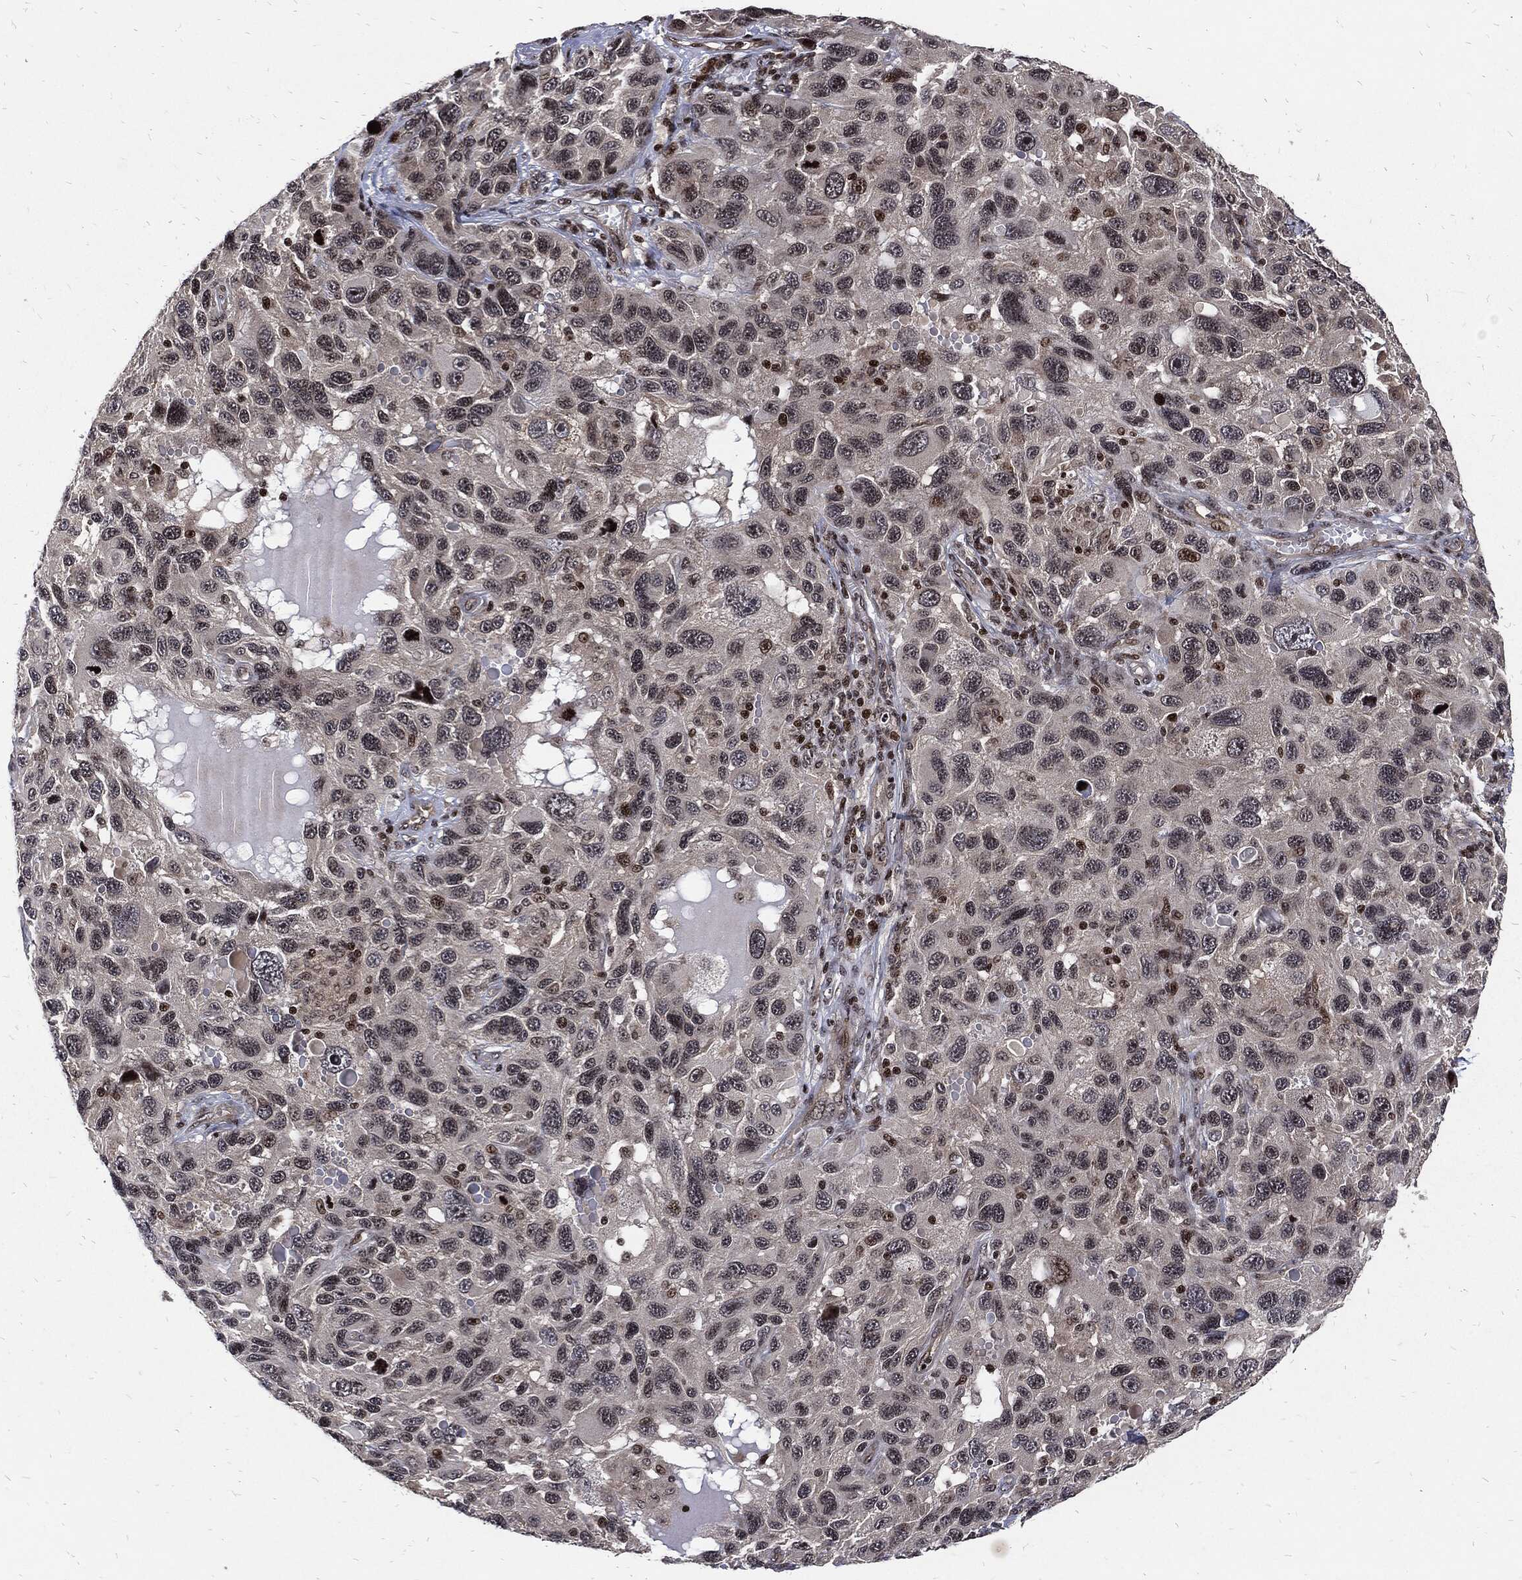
{"staining": {"intensity": "strong", "quantity": "<25%", "location": "nuclear"}, "tissue": "melanoma", "cell_type": "Tumor cells", "image_type": "cancer", "snomed": [{"axis": "morphology", "description": "Malignant melanoma, NOS"}, {"axis": "topography", "description": "Skin"}], "caption": "Tumor cells demonstrate medium levels of strong nuclear staining in approximately <25% of cells in human melanoma.", "gene": "ZNF775", "patient": {"sex": "male", "age": 53}}